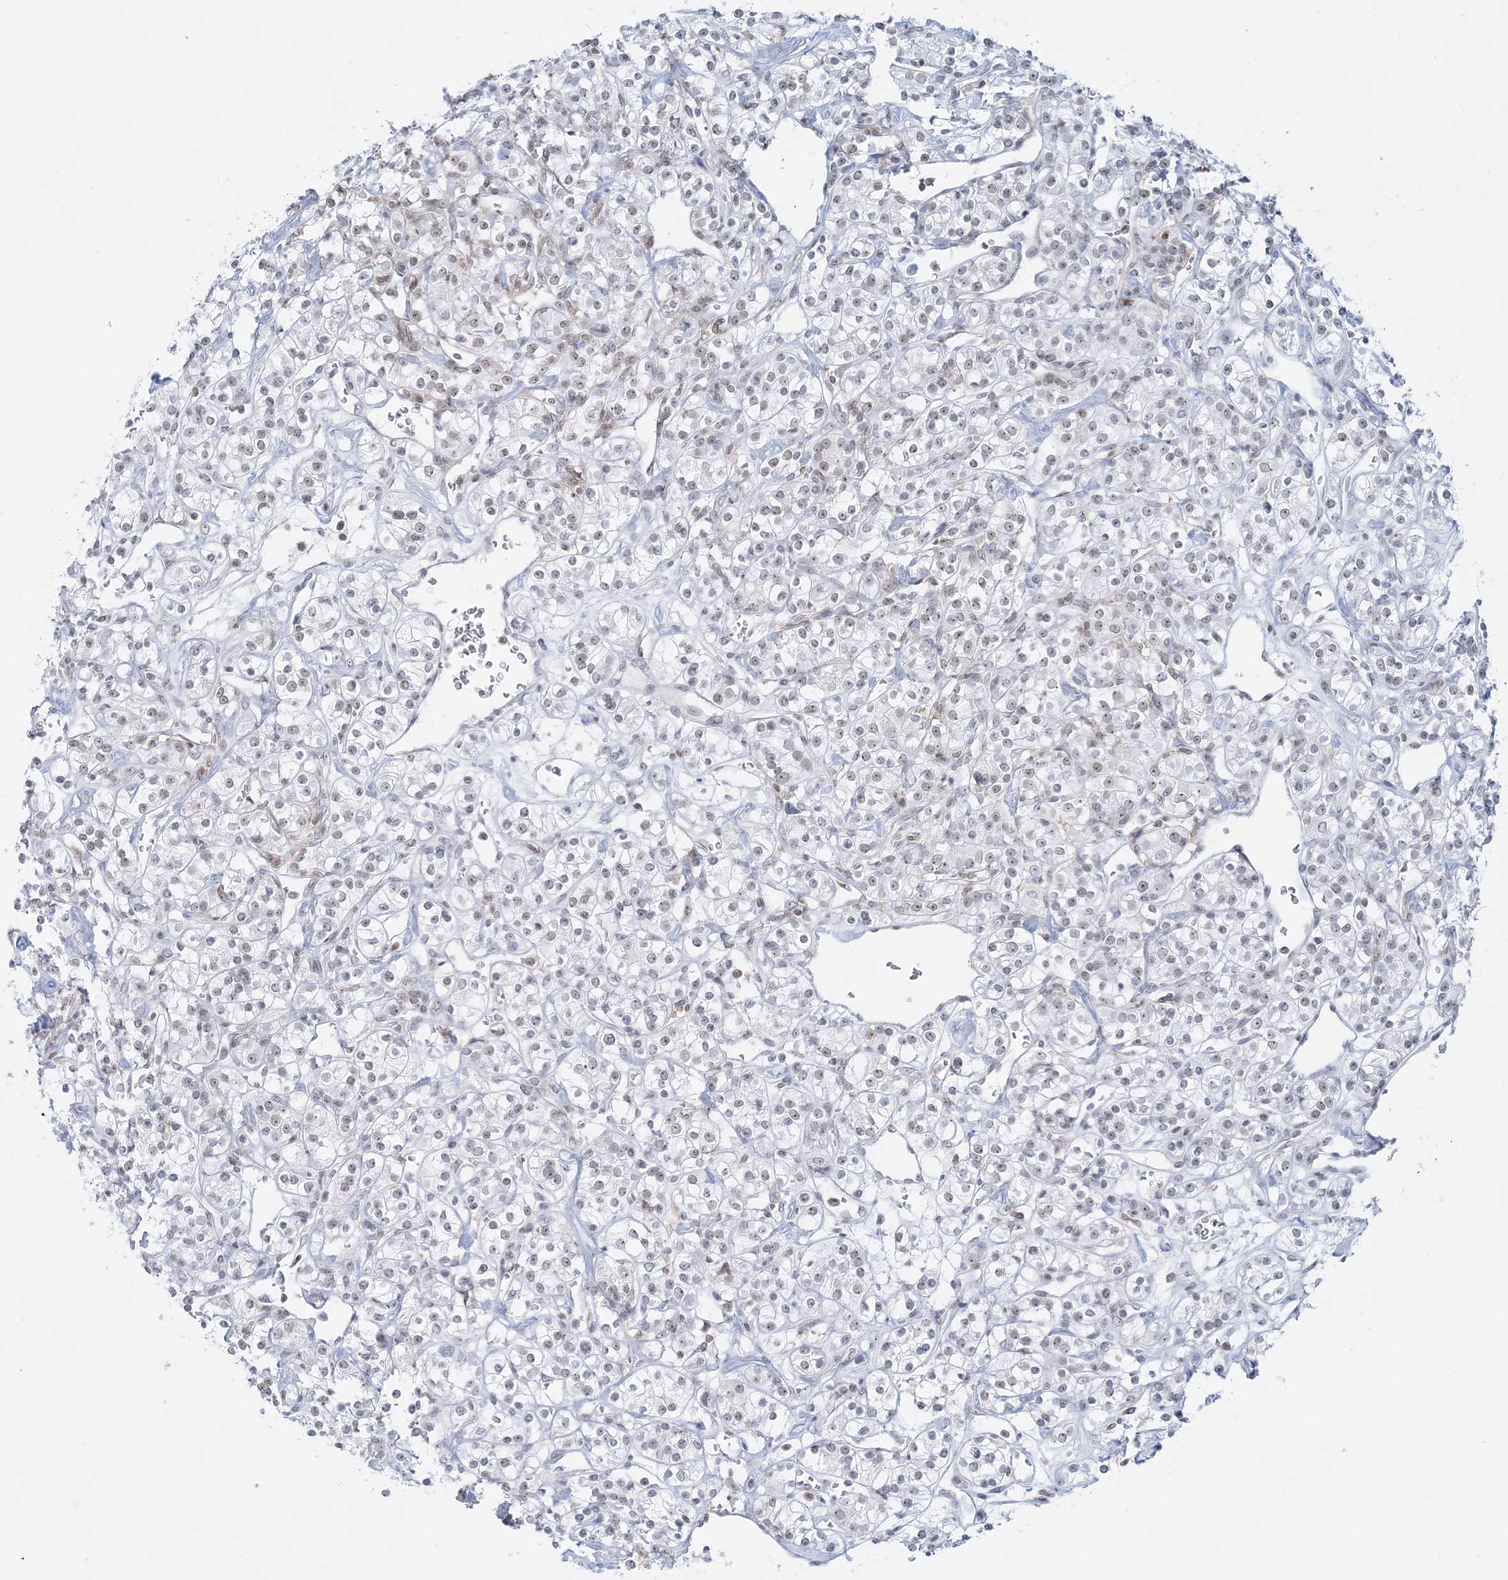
{"staining": {"intensity": "weak", "quantity": "<25%", "location": "nuclear"}, "tissue": "renal cancer", "cell_type": "Tumor cells", "image_type": "cancer", "snomed": [{"axis": "morphology", "description": "Adenocarcinoma, NOS"}, {"axis": "topography", "description": "Kidney"}], "caption": "Renal adenocarcinoma was stained to show a protein in brown. There is no significant expression in tumor cells. The staining was performed using DAB to visualize the protein expression in brown, while the nuclei were stained in blue with hematoxylin (Magnification: 20x).", "gene": "DDX21", "patient": {"sex": "male", "age": 77}}